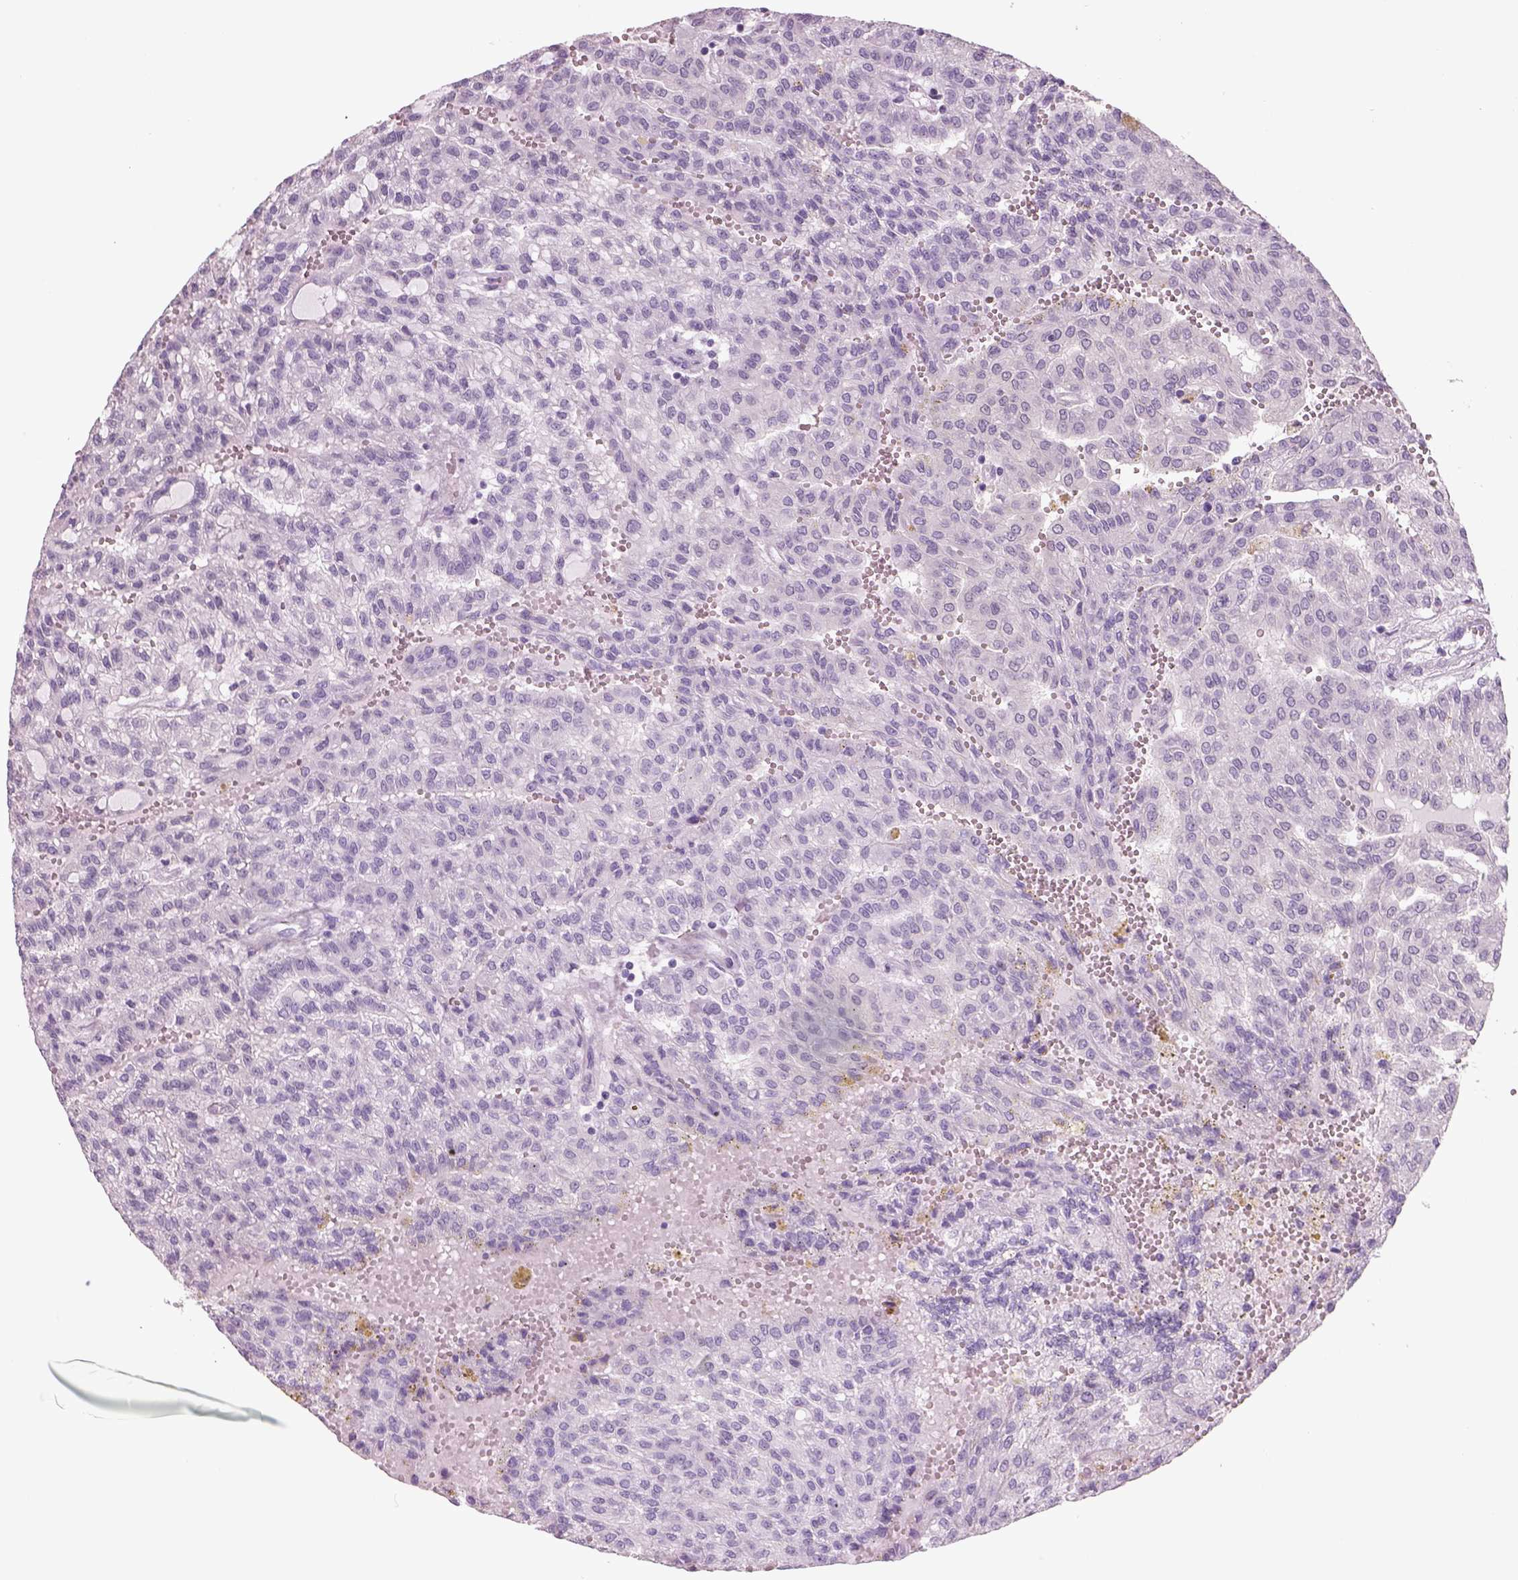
{"staining": {"intensity": "negative", "quantity": "none", "location": "none"}, "tissue": "renal cancer", "cell_type": "Tumor cells", "image_type": "cancer", "snomed": [{"axis": "morphology", "description": "Adenocarcinoma, NOS"}, {"axis": "topography", "description": "Kidney"}], "caption": "IHC histopathology image of renal adenocarcinoma stained for a protein (brown), which reveals no staining in tumor cells.", "gene": "RHO", "patient": {"sex": "male", "age": 63}}